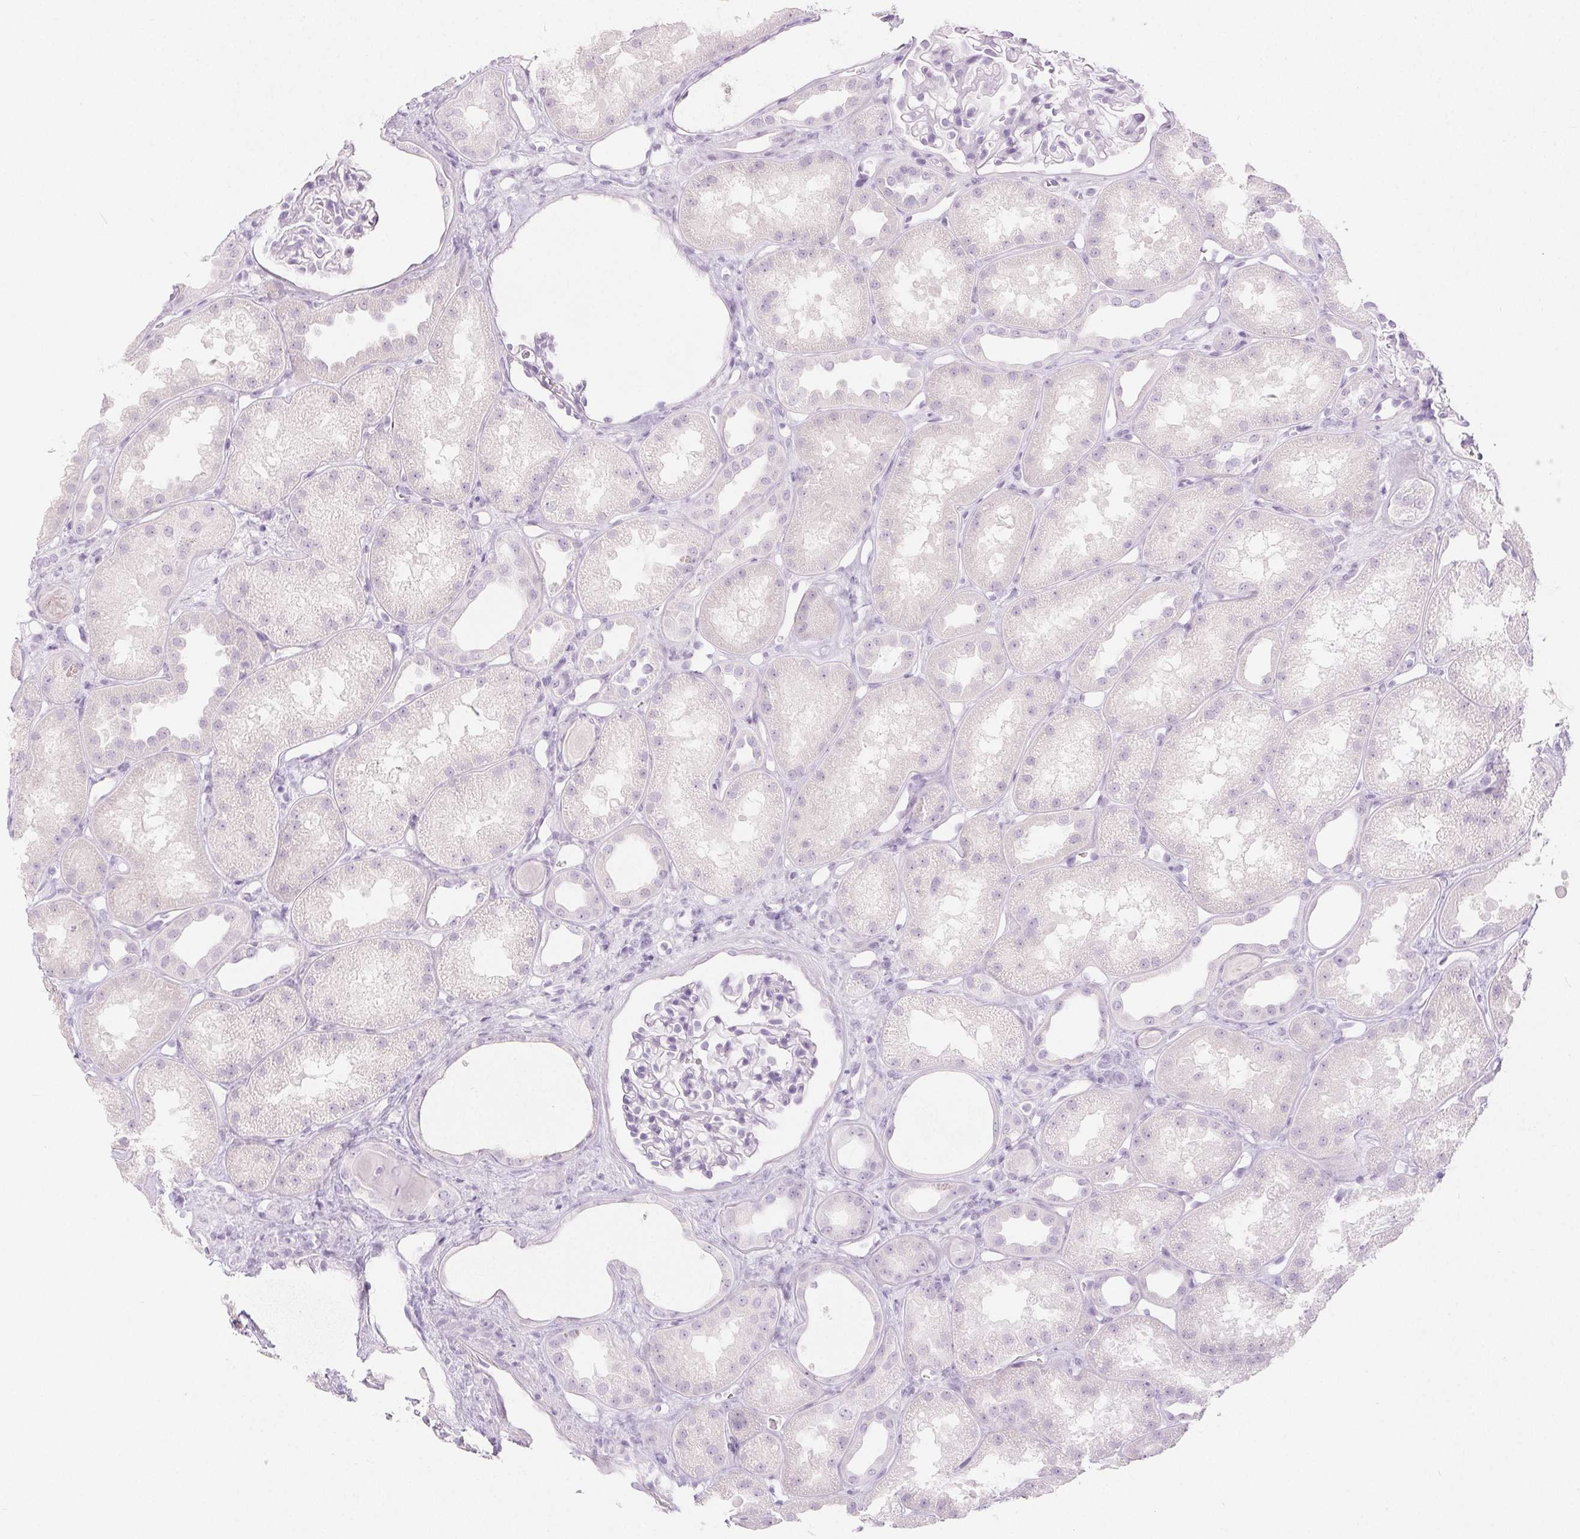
{"staining": {"intensity": "negative", "quantity": "none", "location": "none"}, "tissue": "kidney", "cell_type": "Cells in glomeruli", "image_type": "normal", "snomed": [{"axis": "morphology", "description": "Normal tissue, NOS"}, {"axis": "topography", "description": "Kidney"}], "caption": "DAB (3,3'-diaminobenzidine) immunohistochemical staining of unremarkable human kidney shows no significant expression in cells in glomeruli. The staining was performed using DAB to visualize the protein expression in brown, while the nuclei were stained in blue with hematoxylin (Magnification: 20x).", "gene": "SPRR3", "patient": {"sex": "male", "age": 61}}